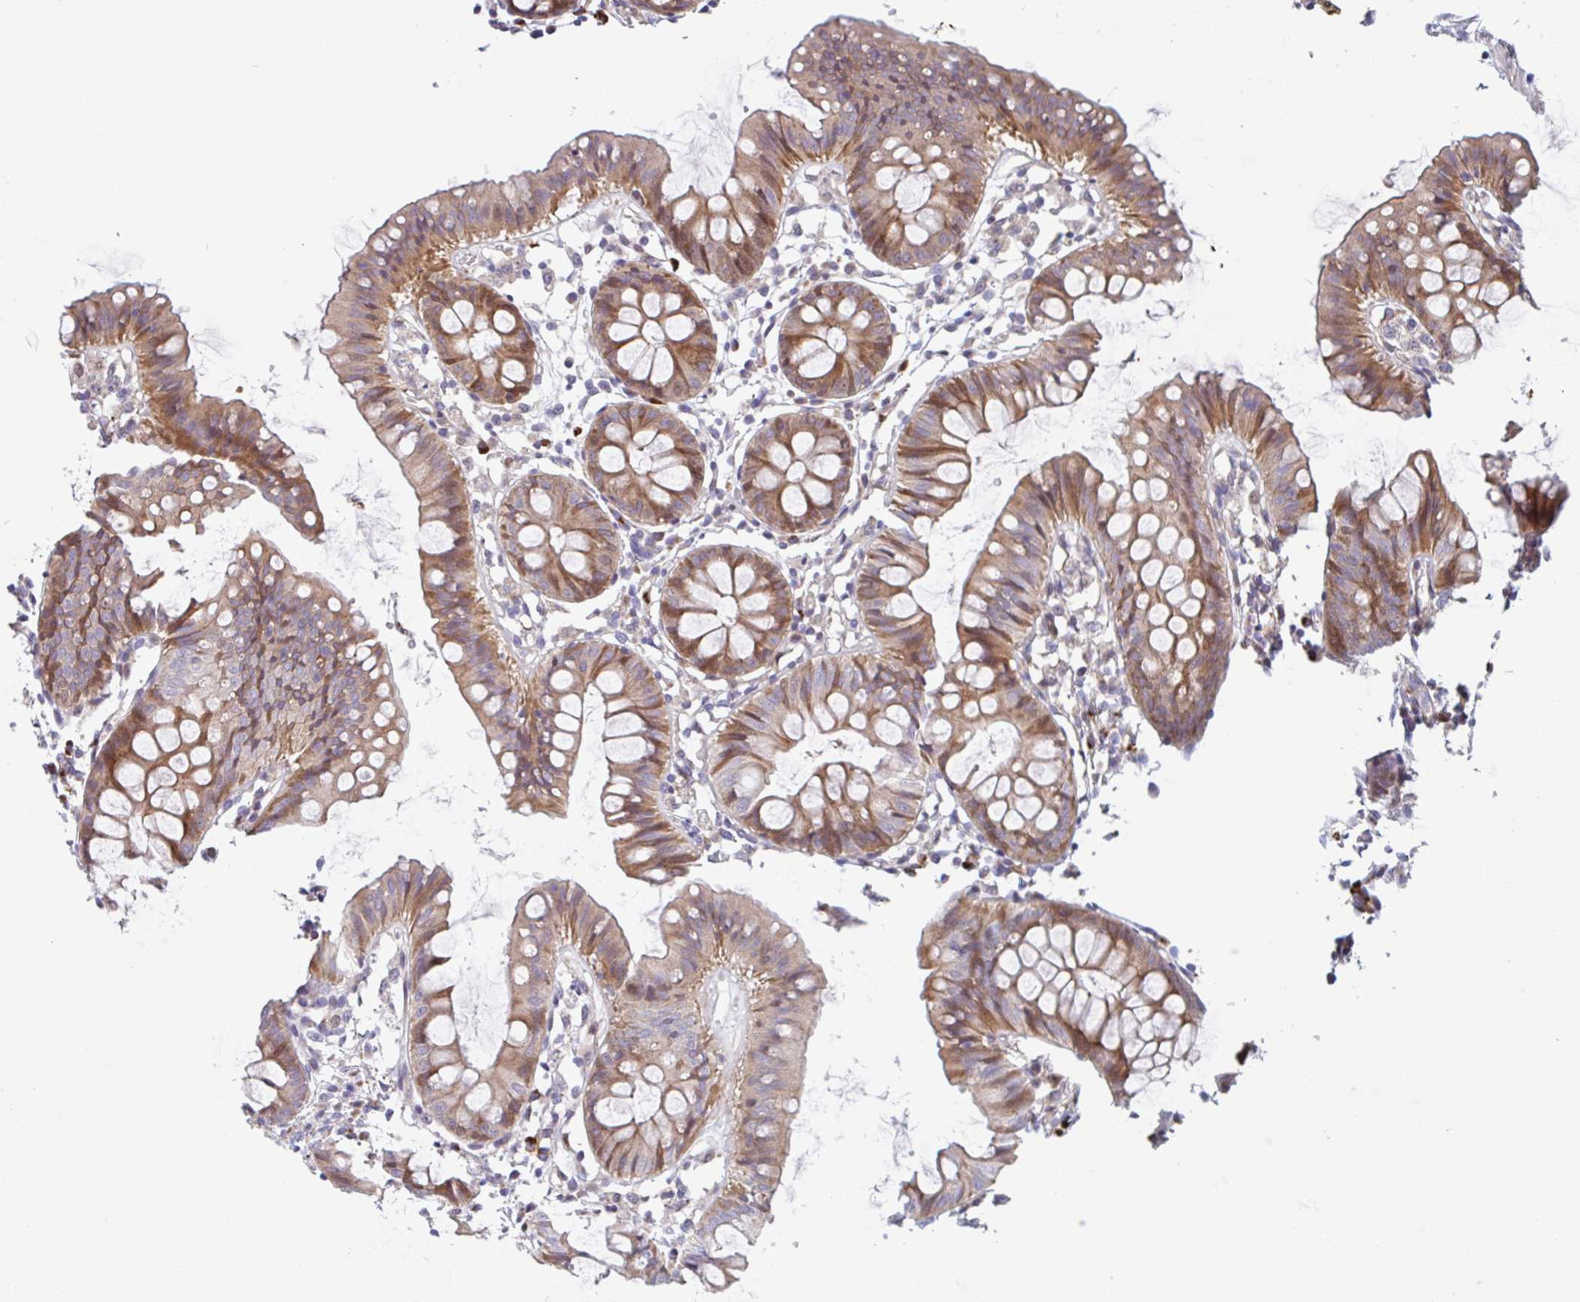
{"staining": {"intensity": "weak", "quantity": ">75%", "location": "cytoplasmic/membranous"}, "tissue": "colon", "cell_type": "Endothelial cells", "image_type": "normal", "snomed": [{"axis": "morphology", "description": "Normal tissue, NOS"}, {"axis": "topography", "description": "Colon"}], "caption": "A low amount of weak cytoplasmic/membranous positivity is seen in approximately >75% of endothelial cells in unremarkable colon.", "gene": "DUXA", "patient": {"sex": "female", "age": 84}}